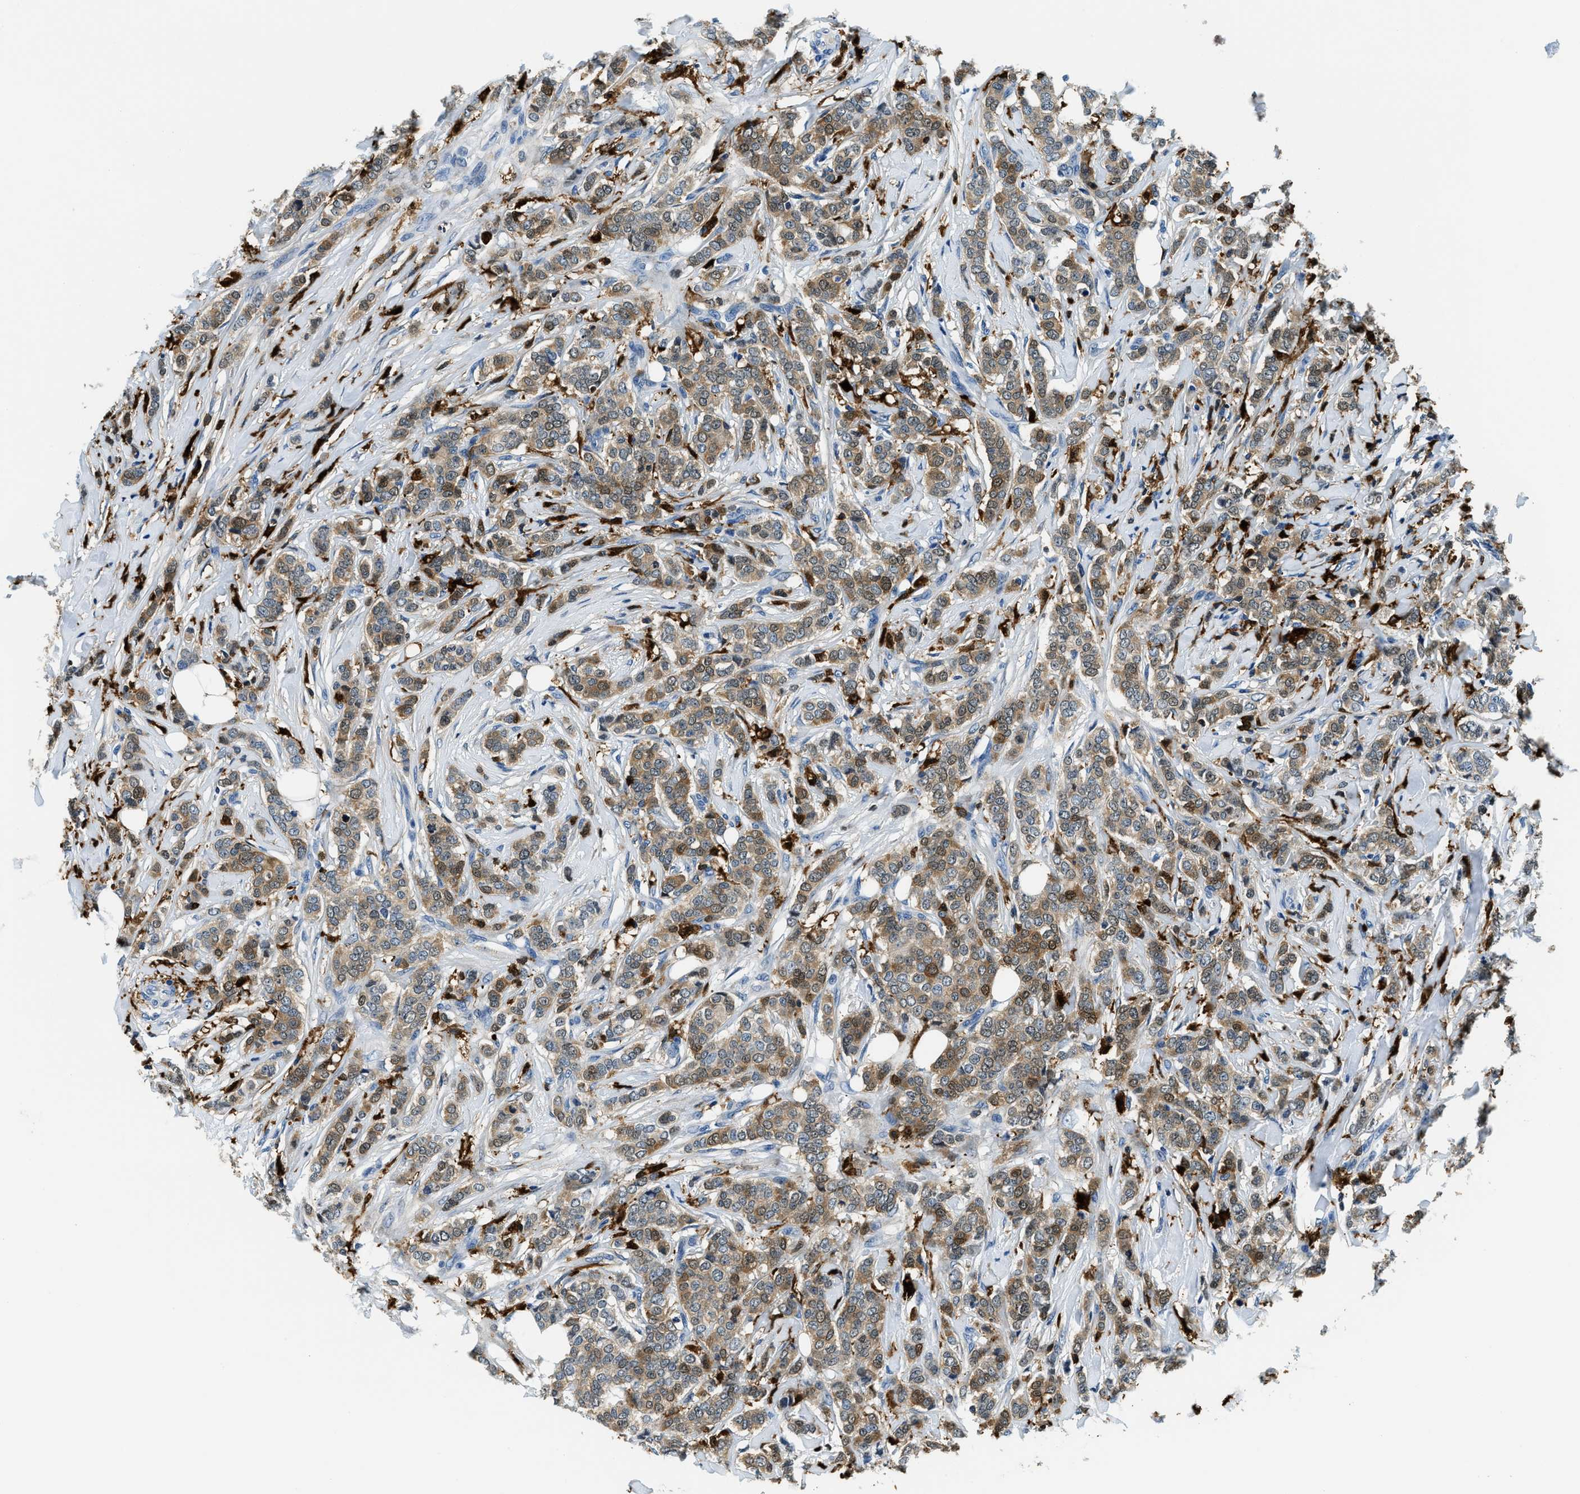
{"staining": {"intensity": "weak", "quantity": ">75%", "location": "cytoplasmic/membranous"}, "tissue": "breast cancer", "cell_type": "Tumor cells", "image_type": "cancer", "snomed": [{"axis": "morphology", "description": "Lobular carcinoma"}, {"axis": "topography", "description": "Skin"}, {"axis": "topography", "description": "Breast"}], "caption": "Protein analysis of breast cancer tissue reveals weak cytoplasmic/membranous positivity in approximately >75% of tumor cells. The protein of interest is shown in brown color, while the nuclei are stained blue.", "gene": "CAPG", "patient": {"sex": "female", "age": 46}}